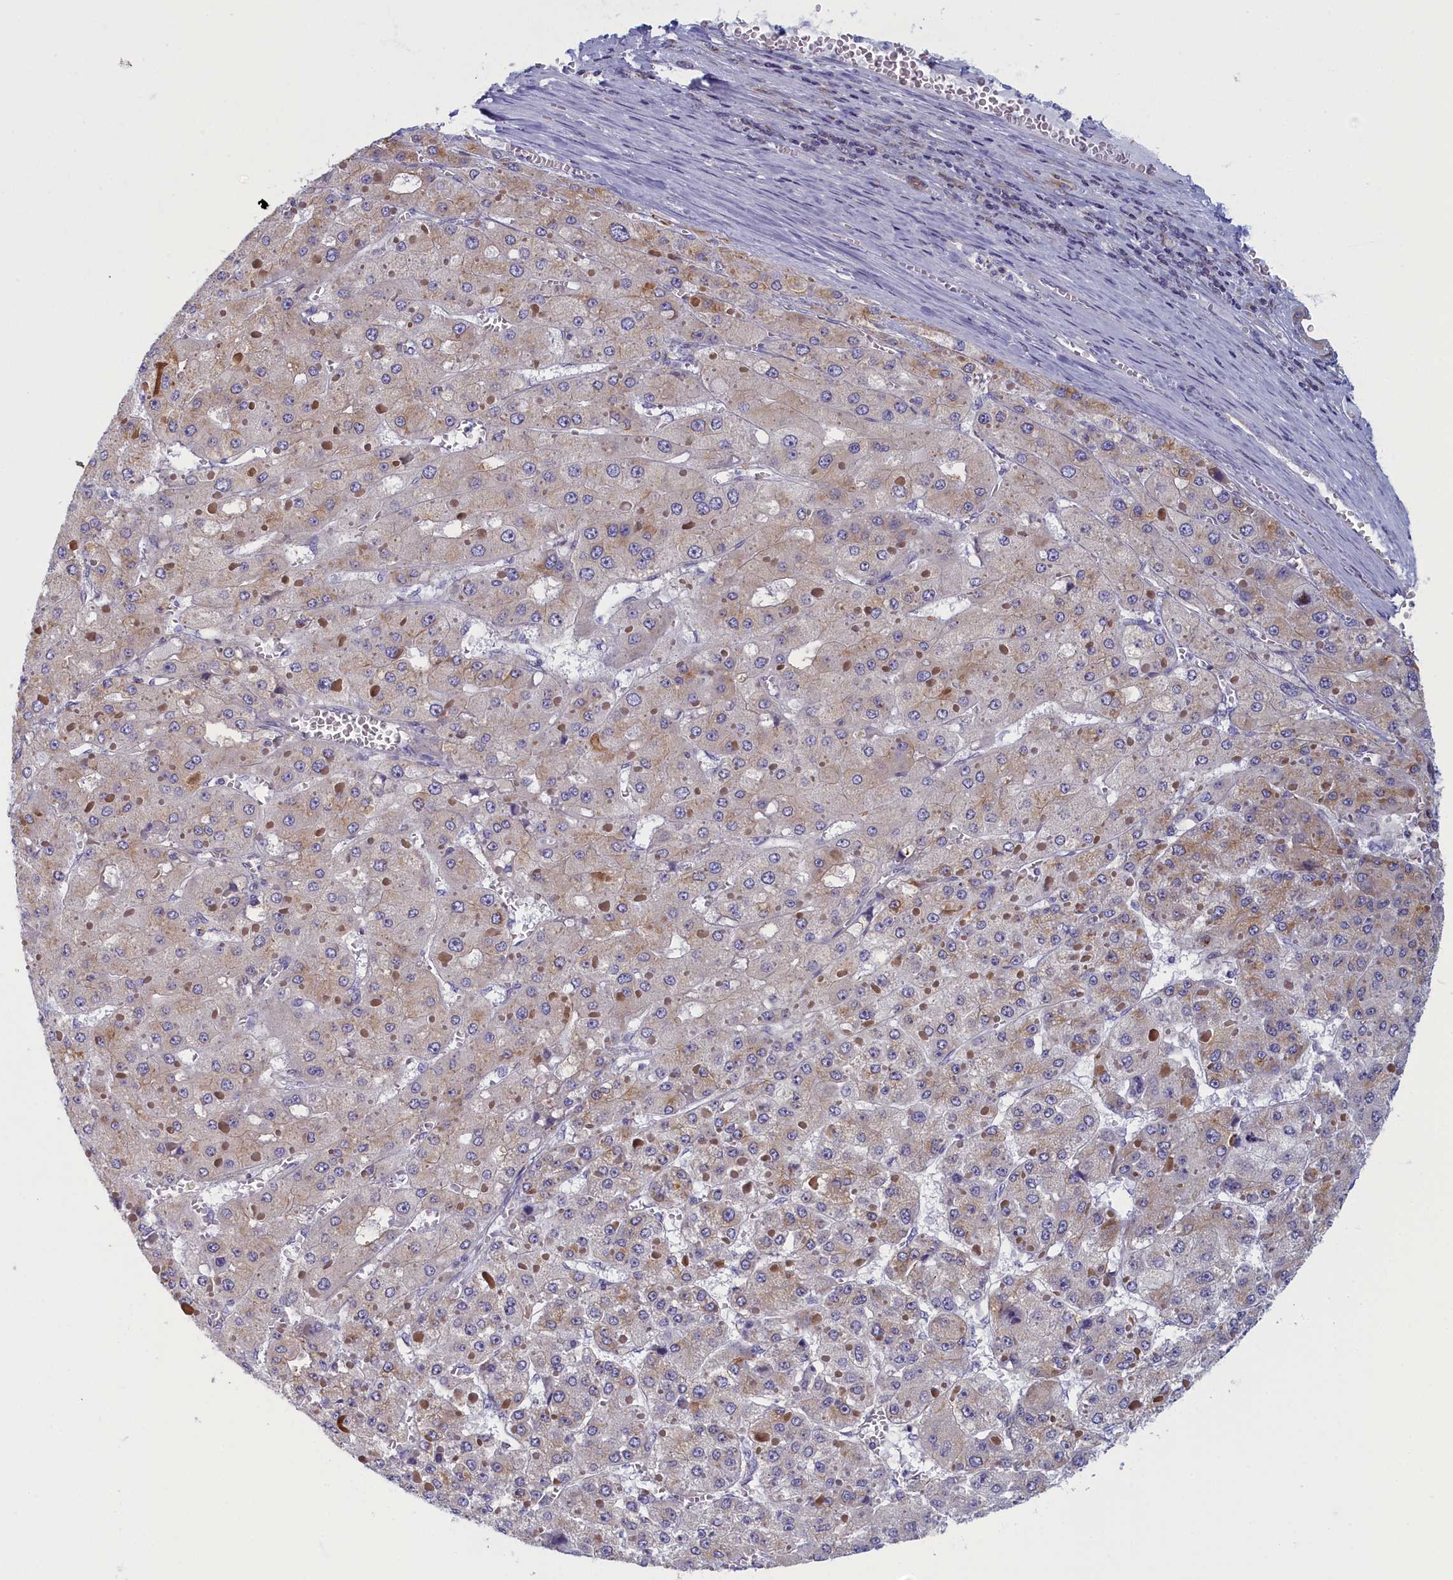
{"staining": {"intensity": "moderate", "quantity": "25%-75%", "location": "cytoplasmic/membranous"}, "tissue": "liver cancer", "cell_type": "Tumor cells", "image_type": "cancer", "snomed": [{"axis": "morphology", "description": "Carcinoma, Hepatocellular, NOS"}, {"axis": "topography", "description": "Liver"}], "caption": "A micrograph of human liver cancer (hepatocellular carcinoma) stained for a protein demonstrates moderate cytoplasmic/membranous brown staining in tumor cells.", "gene": "NOL10", "patient": {"sex": "female", "age": 73}}